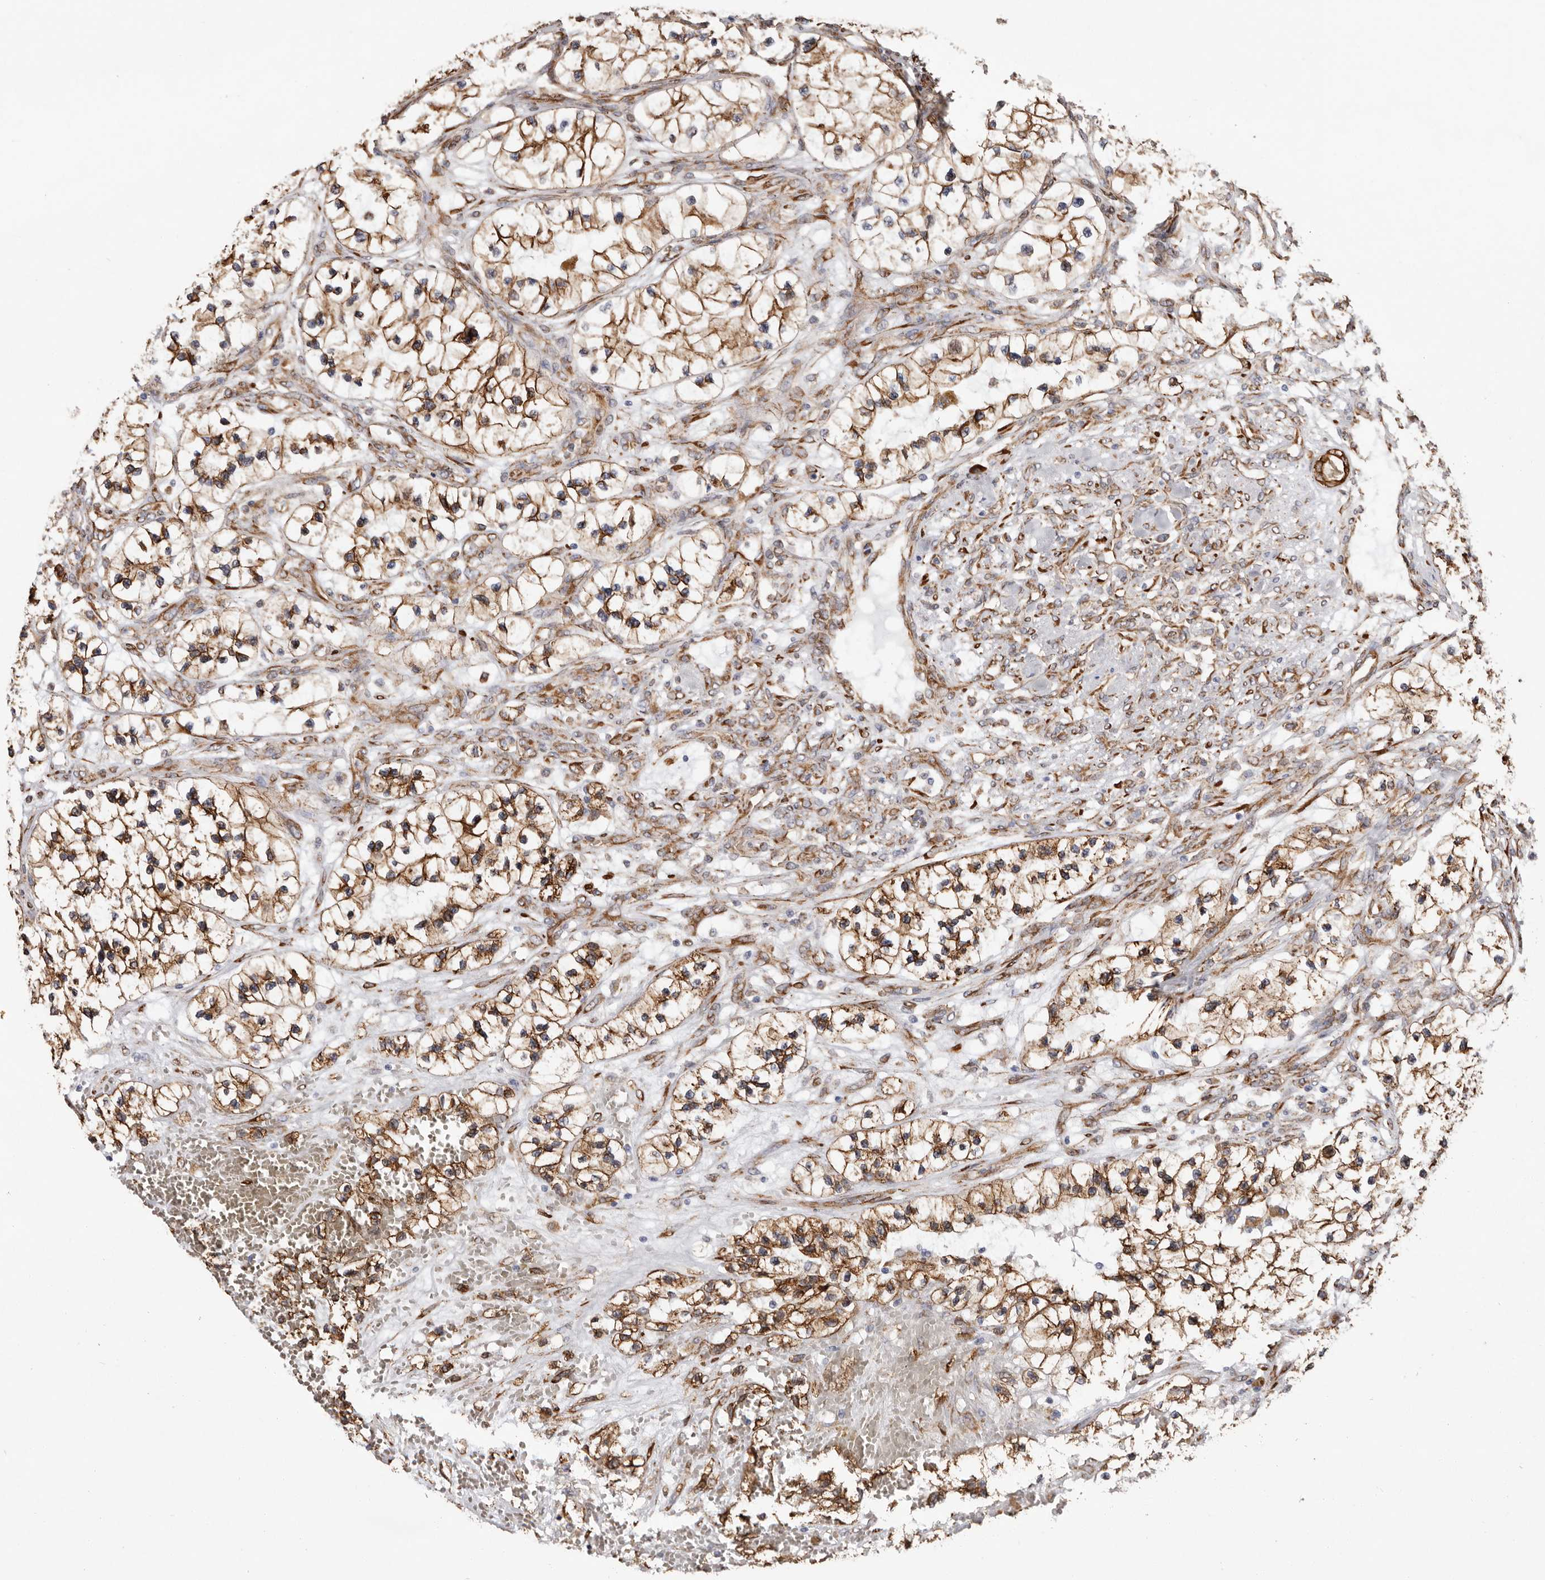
{"staining": {"intensity": "moderate", "quantity": ">75%", "location": "cytoplasmic/membranous"}, "tissue": "renal cancer", "cell_type": "Tumor cells", "image_type": "cancer", "snomed": [{"axis": "morphology", "description": "Adenocarcinoma, NOS"}, {"axis": "topography", "description": "Kidney"}], "caption": "Human renal adenocarcinoma stained with a brown dye exhibits moderate cytoplasmic/membranous positive positivity in about >75% of tumor cells.", "gene": "SEMA3E", "patient": {"sex": "female", "age": 57}}